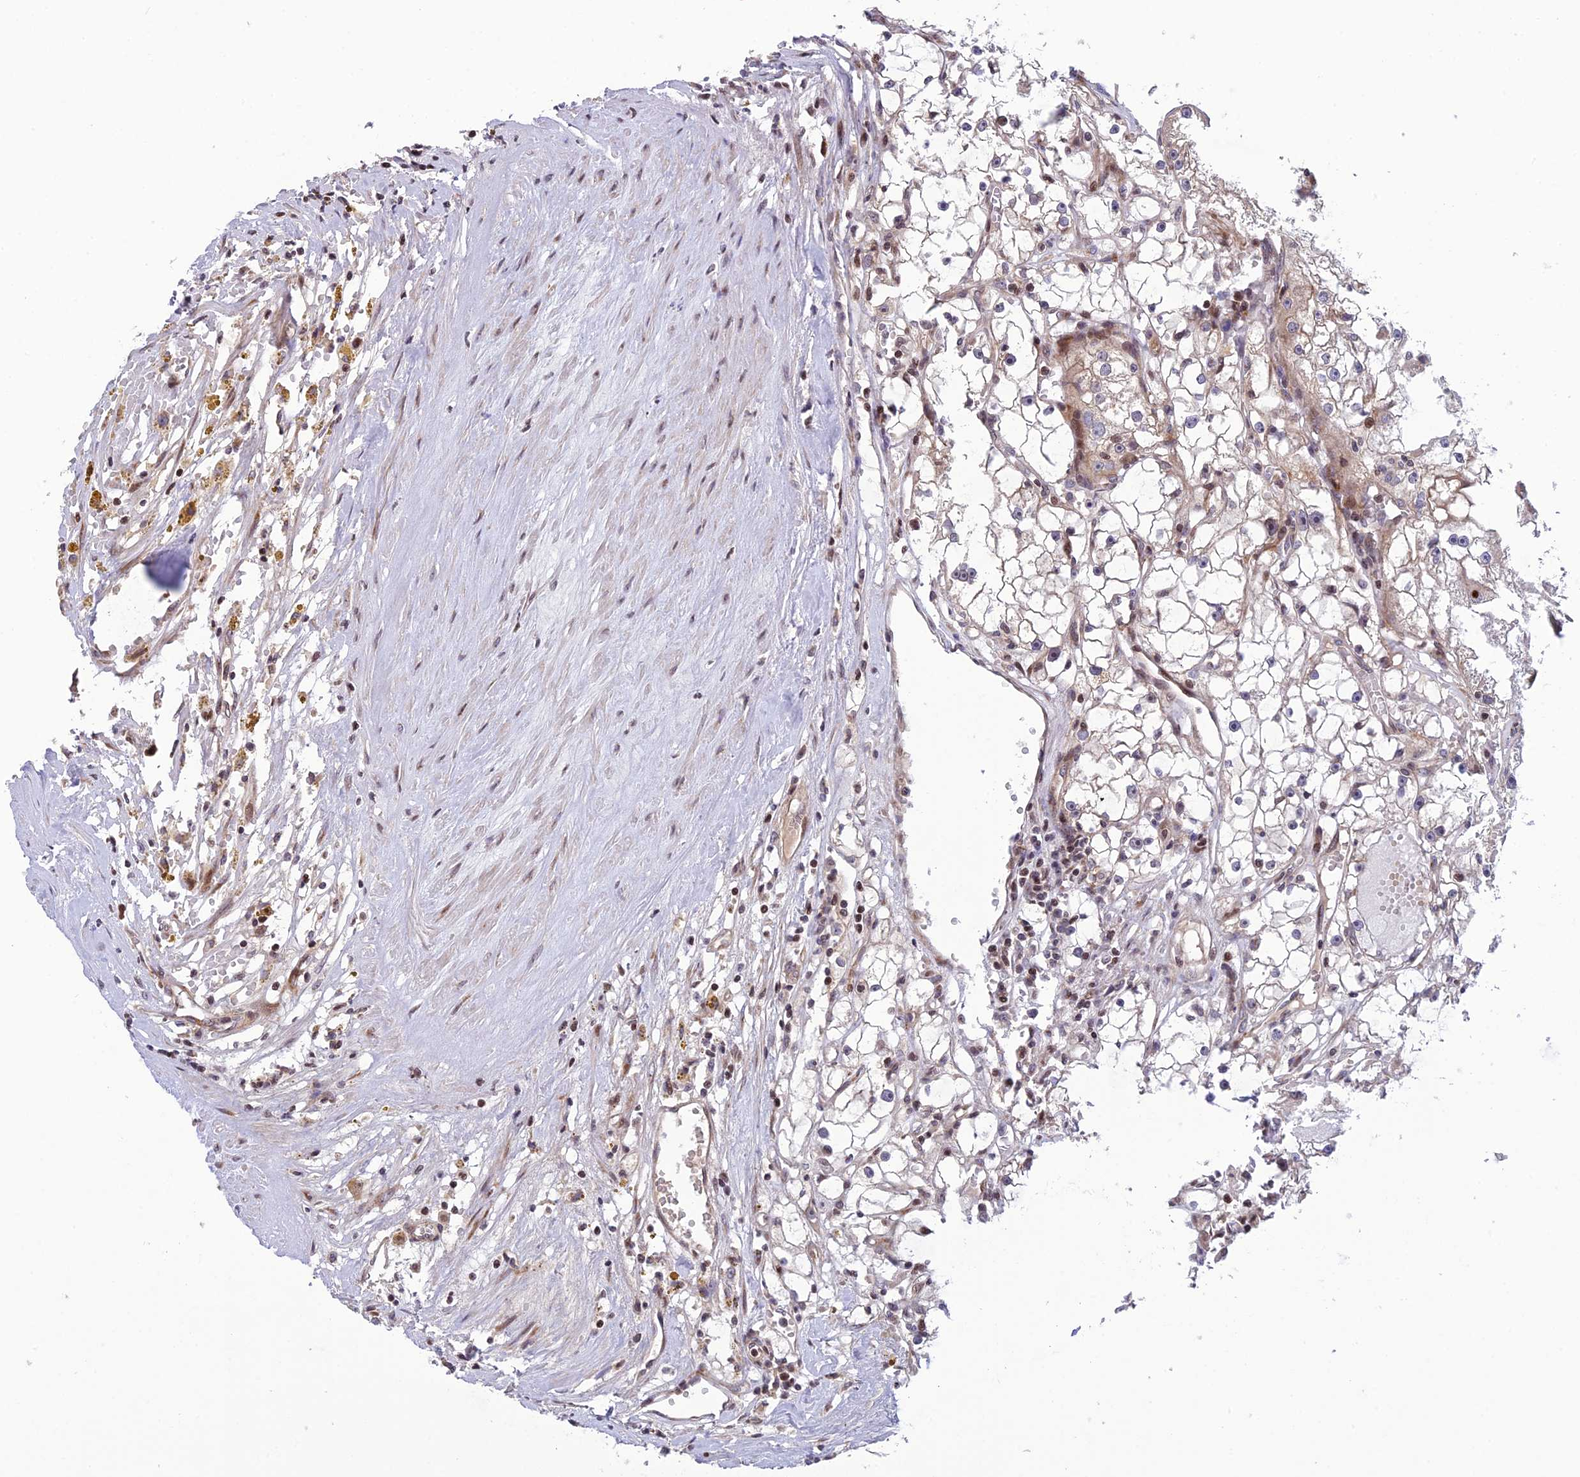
{"staining": {"intensity": "negative", "quantity": "none", "location": "none"}, "tissue": "renal cancer", "cell_type": "Tumor cells", "image_type": "cancer", "snomed": [{"axis": "morphology", "description": "Adenocarcinoma, NOS"}, {"axis": "topography", "description": "Kidney"}], "caption": "High power microscopy micrograph of an IHC image of adenocarcinoma (renal), revealing no significant expression in tumor cells. (Stains: DAB IHC with hematoxylin counter stain, Microscopy: brightfield microscopy at high magnification).", "gene": "SMIM7", "patient": {"sex": "male", "age": 56}}